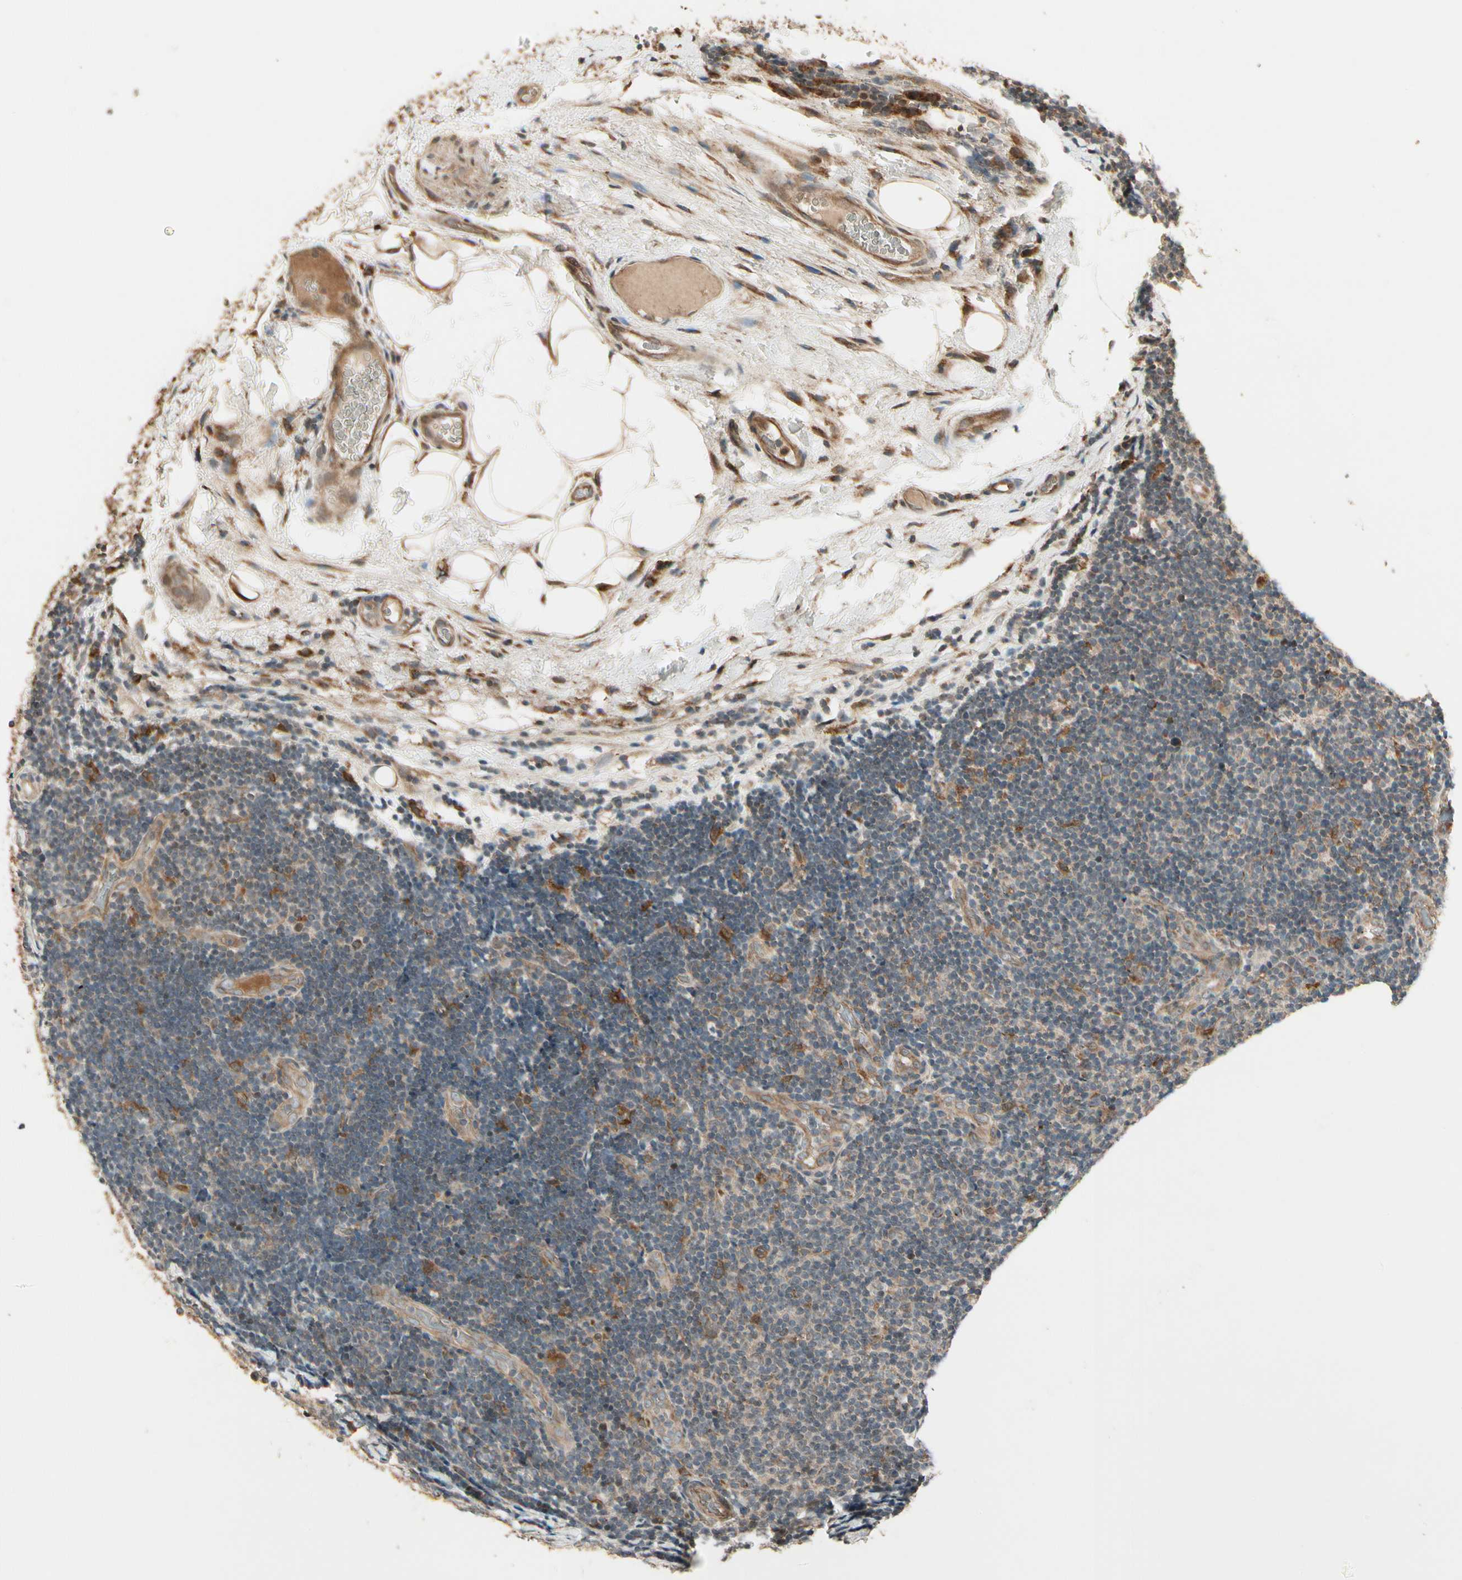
{"staining": {"intensity": "weak", "quantity": "<25%", "location": "cytoplasmic/membranous"}, "tissue": "lymphoma", "cell_type": "Tumor cells", "image_type": "cancer", "snomed": [{"axis": "morphology", "description": "Malignant lymphoma, non-Hodgkin's type, Low grade"}, {"axis": "topography", "description": "Lymph node"}], "caption": "Tumor cells show no significant staining in lymphoma.", "gene": "GLUL", "patient": {"sex": "male", "age": 83}}